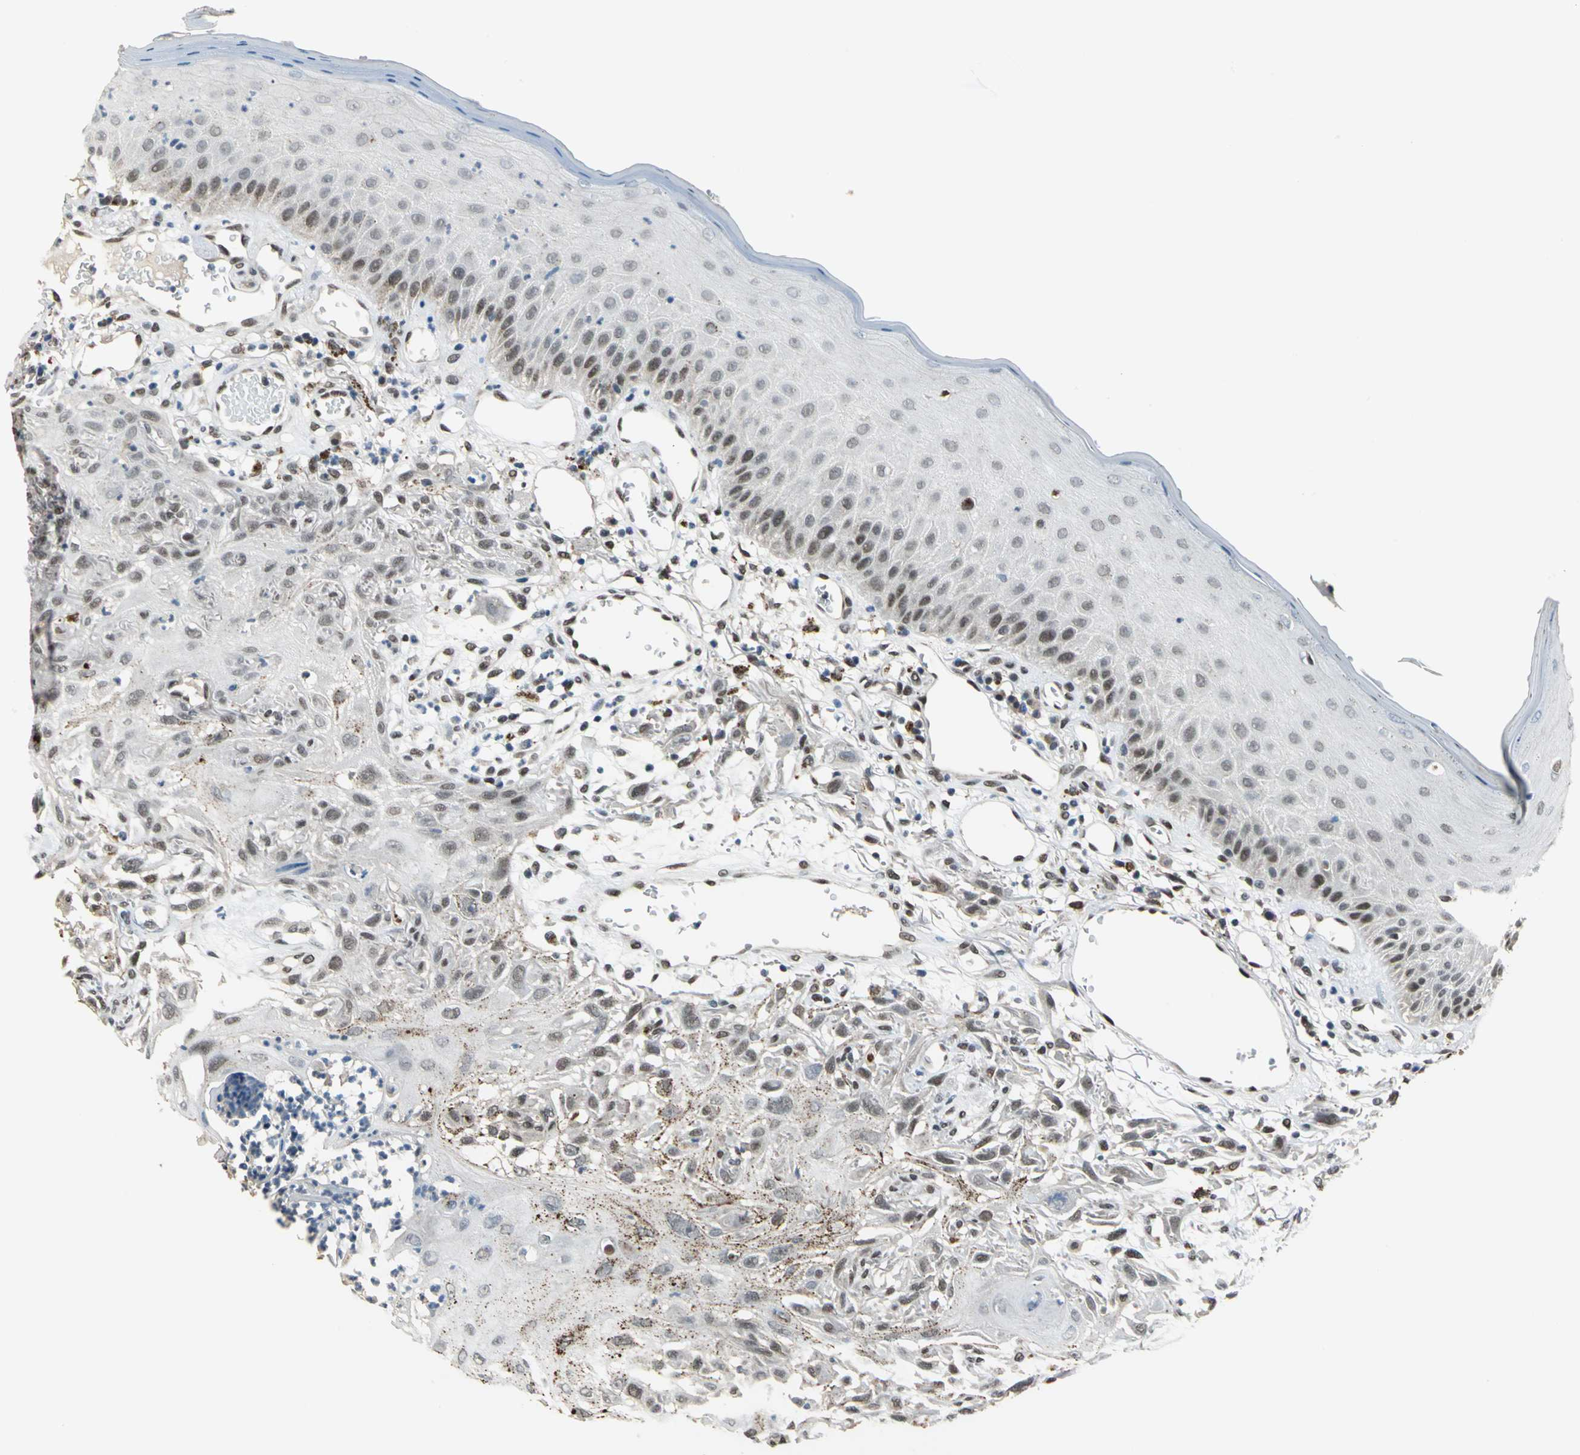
{"staining": {"intensity": "moderate", "quantity": "25%-75%", "location": "nuclear"}, "tissue": "skin cancer", "cell_type": "Tumor cells", "image_type": "cancer", "snomed": [{"axis": "morphology", "description": "Squamous cell carcinoma, NOS"}, {"axis": "topography", "description": "Skin"}], "caption": "Human skin cancer (squamous cell carcinoma) stained with a protein marker demonstrates moderate staining in tumor cells.", "gene": "ELF2", "patient": {"sex": "female", "age": 59}}